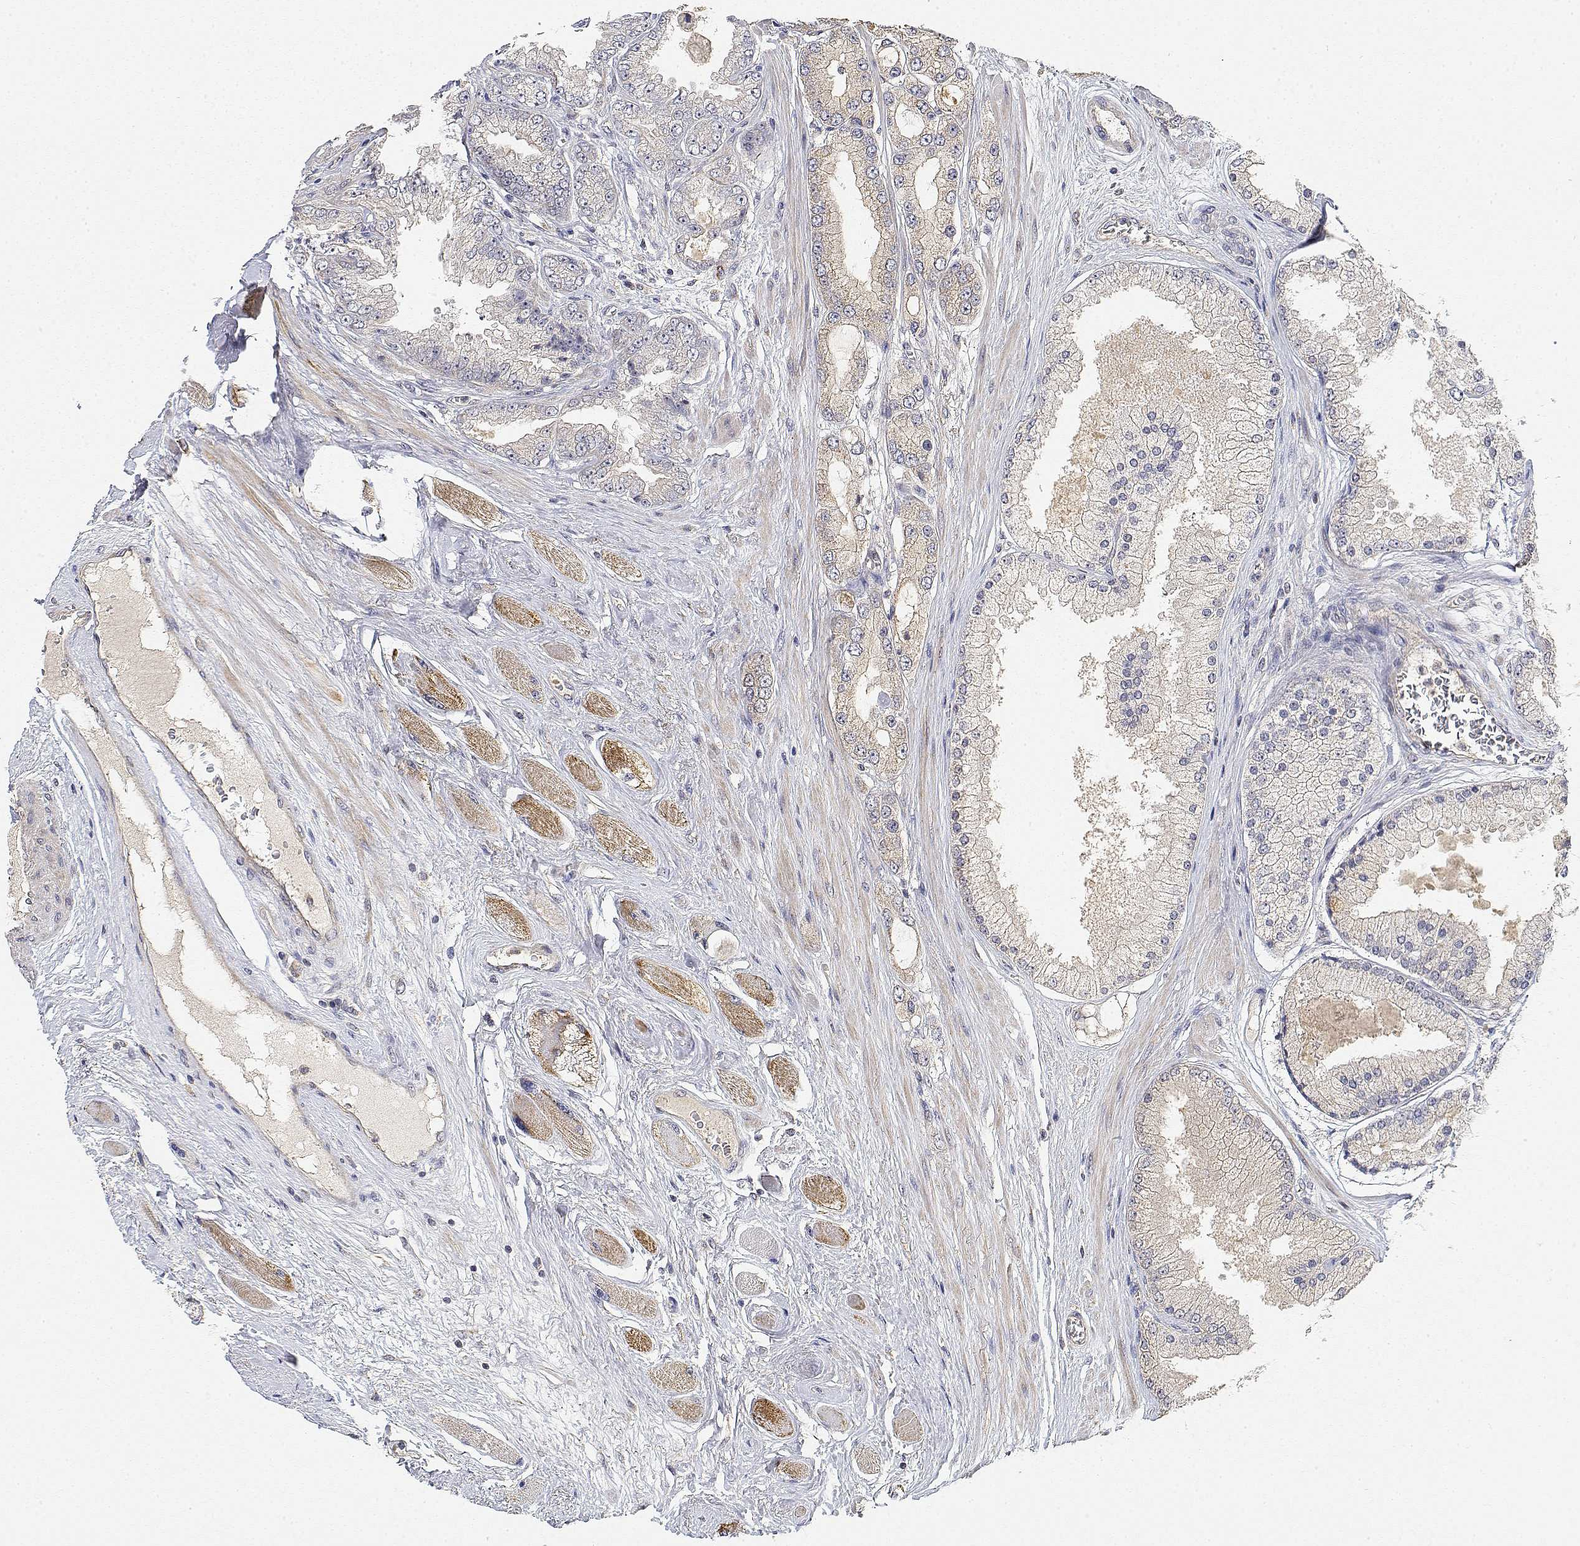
{"staining": {"intensity": "negative", "quantity": "none", "location": "none"}, "tissue": "prostate cancer", "cell_type": "Tumor cells", "image_type": "cancer", "snomed": [{"axis": "morphology", "description": "Adenocarcinoma, High grade"}, {"axis": "topography", "description": "Prostate"}], "caption": "High power microscopy image of an immunohistochemistry micrograph of prostate adenocarcinoma (high-grade), revealing no significant positivity in tumor cells.", "gene": "LONRF3", "patient": {"sex": "male", "age": 67}}